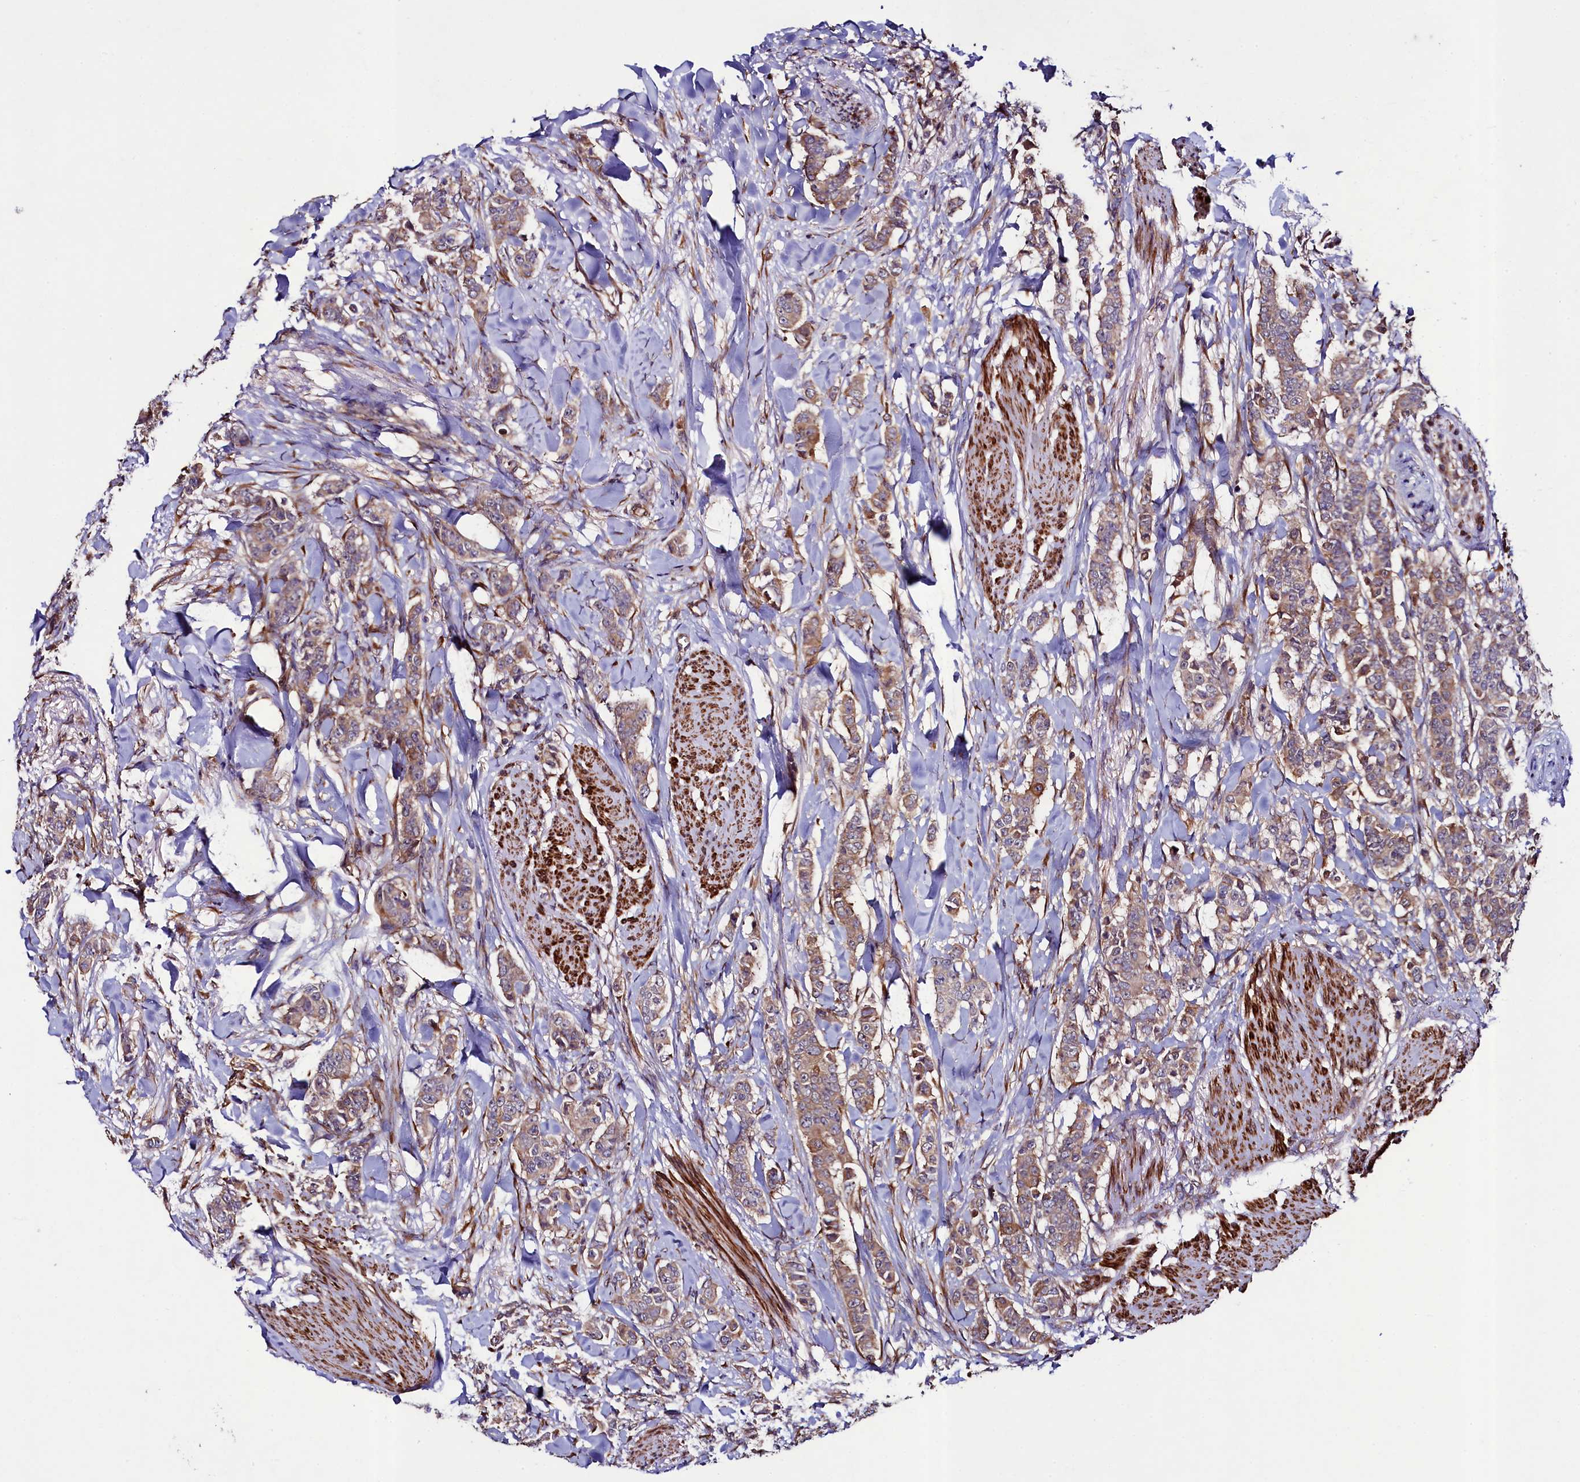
{"staining": {"intensity": "moderate", "quantity": "<25%", "location": "cytoplasmic/membranous"}, "tissue": "breast cancer", "cell_type": "Tumor cells", "image_type": "cancer", "snomed": [{"axis": "morphology", "description": "Duct carcinoma"}, {"axis": "topography", "description": "Breast"}], "caption": "Tumor cells reveal low levels of moderate cytoplasmic/membranous staining in approximately <25% of cells in human breast cancer (invasive ductal carcinoma).", "gene": "CCDC102A", "patient": {"sex": "female", "age": 40}}